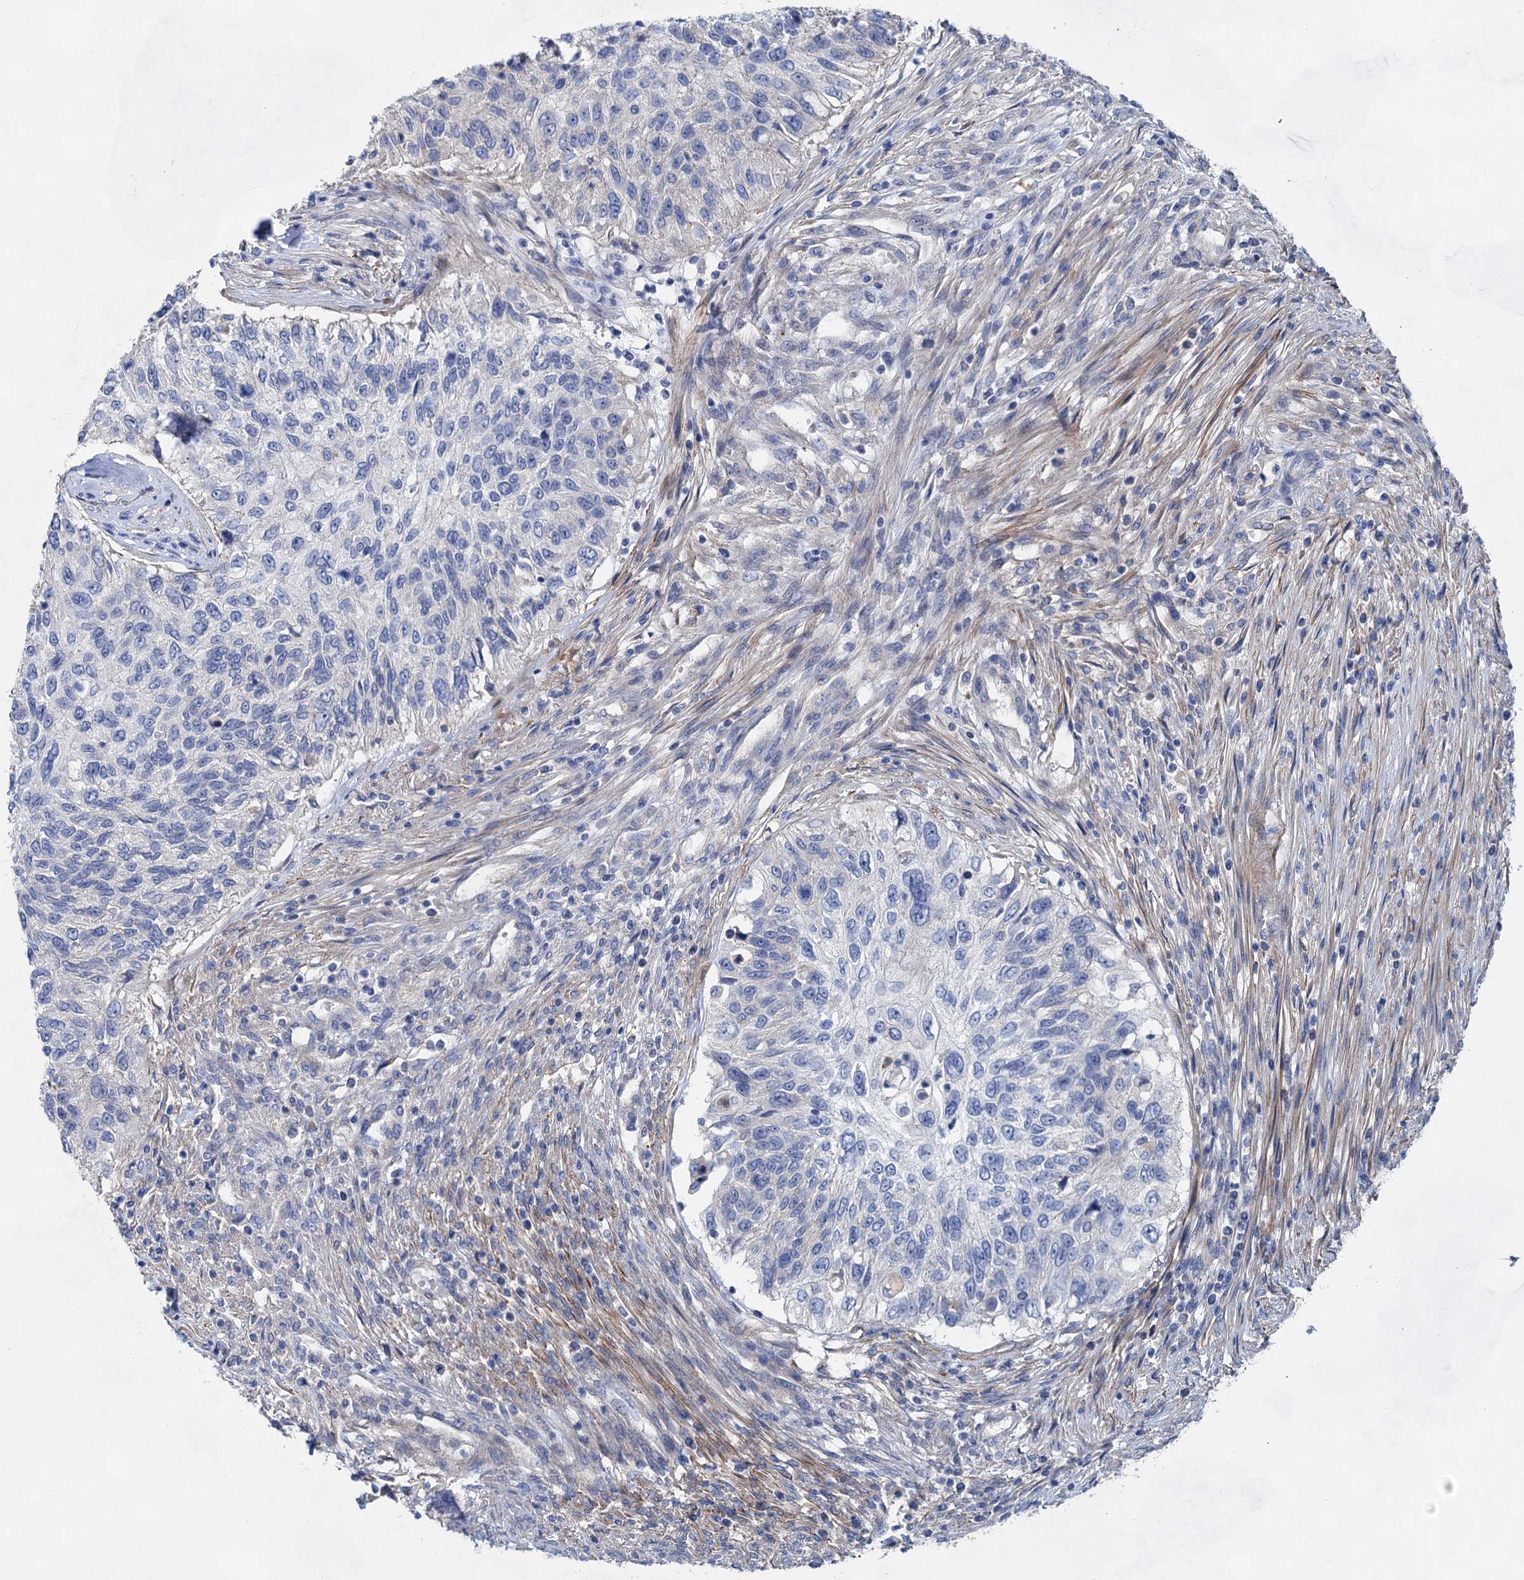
{"staining": {"intensity": "negative", "quantity": "none", "location": "none"}, "tissue": "urothelial cancer", "cell_type": "Tumor cells", "image_type": "cancer", "snomed": [{"axis": "morphology", "description": "Urothelial carcinoma, High grade"}, {"axis": "topography", "description": "Urinary bladder"}], "caption": "Immunohistochemistry of urothelial cancer demonstrates no staining in tumor cells.", "gene": "GPR155", "patient": {"sex": "female", "age": 60}}